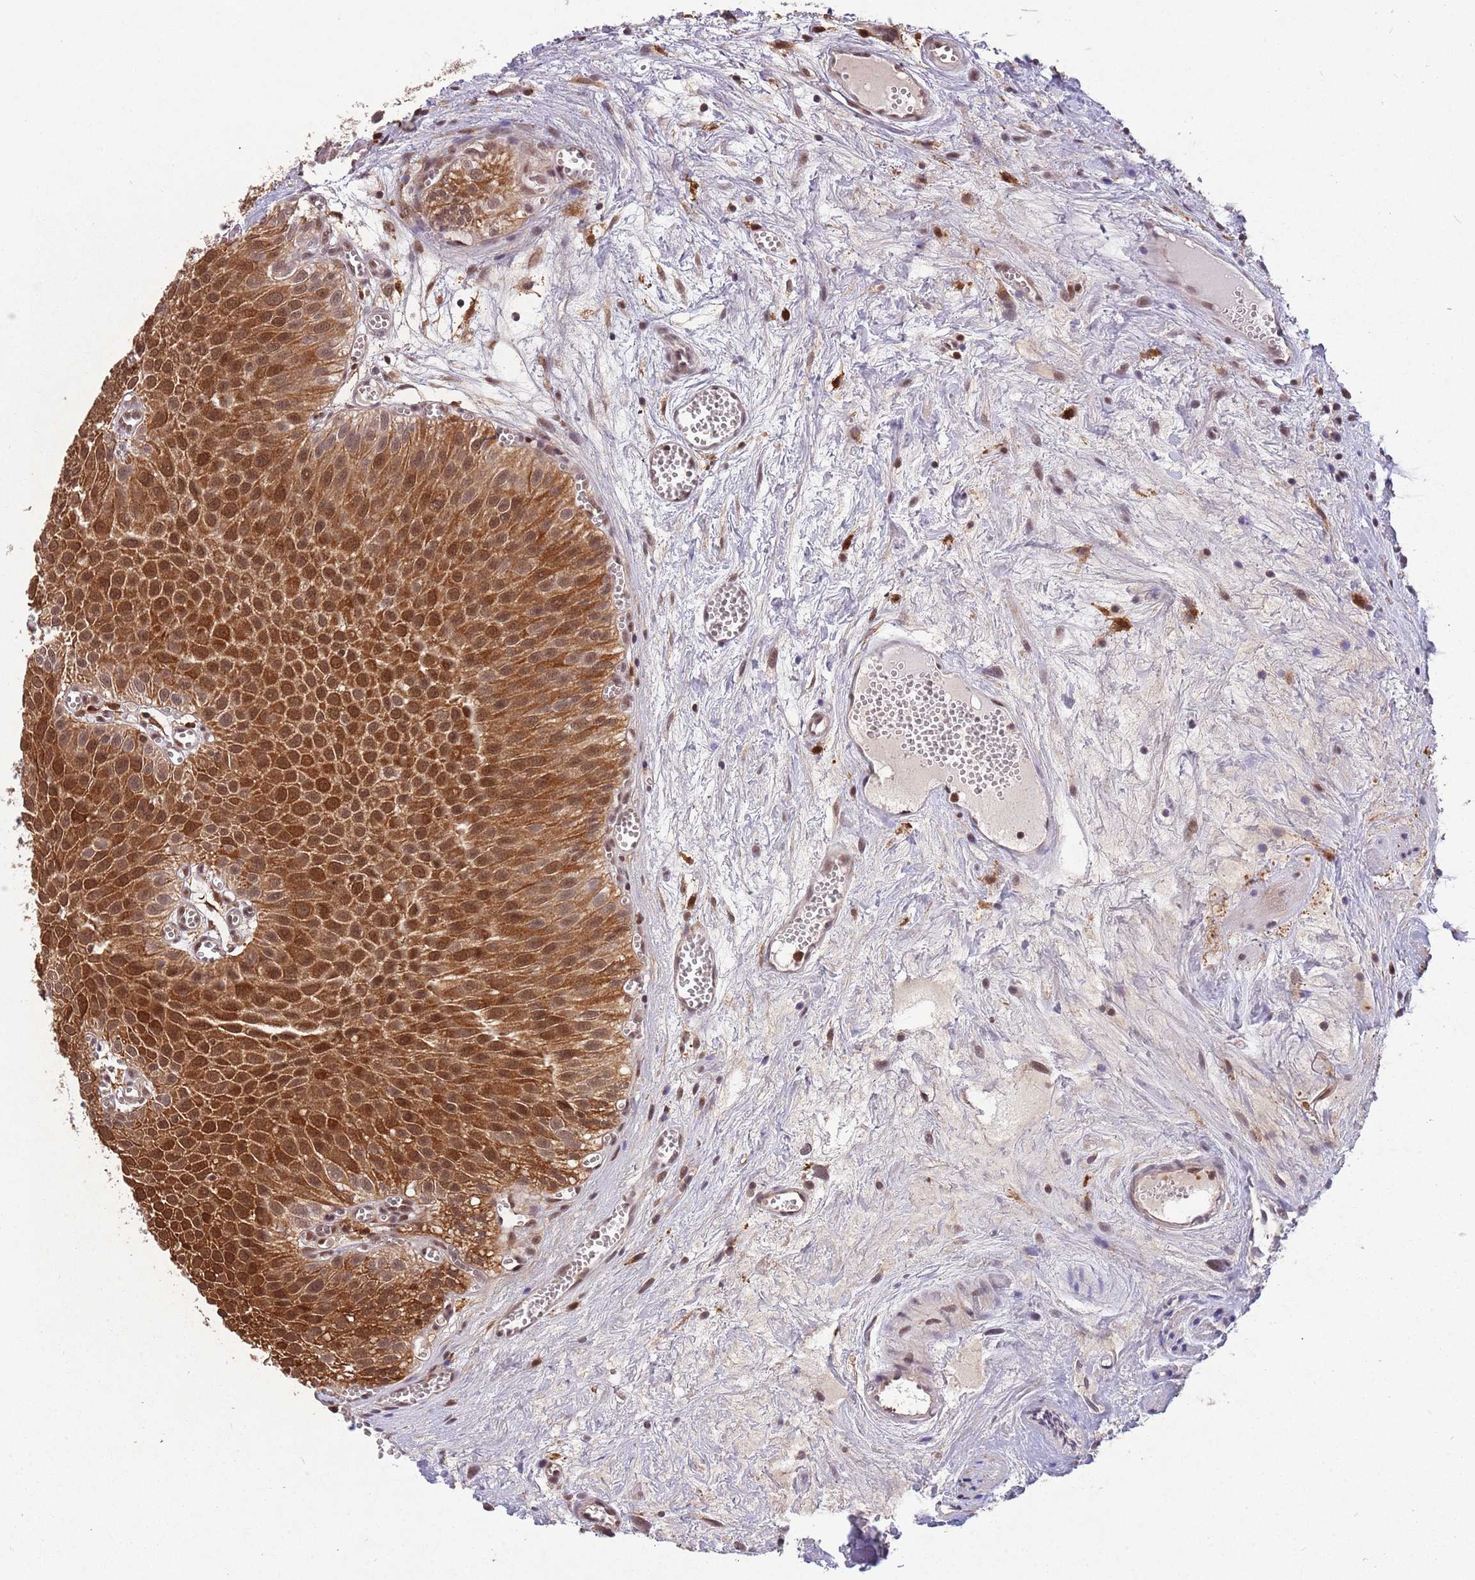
{"staining": {"intensity": "strong", "quantity": ">75%", "location": "cytoplasmic/membranous,nuclear"}, "tissue": "urothelial cancer", "cell_type": "Tumor cells", "image_type": "cancer", "snomed": [{"axis": "morphology", "description": "Urothelial carcinoma, Low grade"}, {"axis": "topography", "description": "Urinary bladder"}], "caption": "Urothelial cancer stained with a protein marker displays strong staining in tumor cells.", "gene": "ZNF639", "patient": {"sex": "male", "age": 88}}